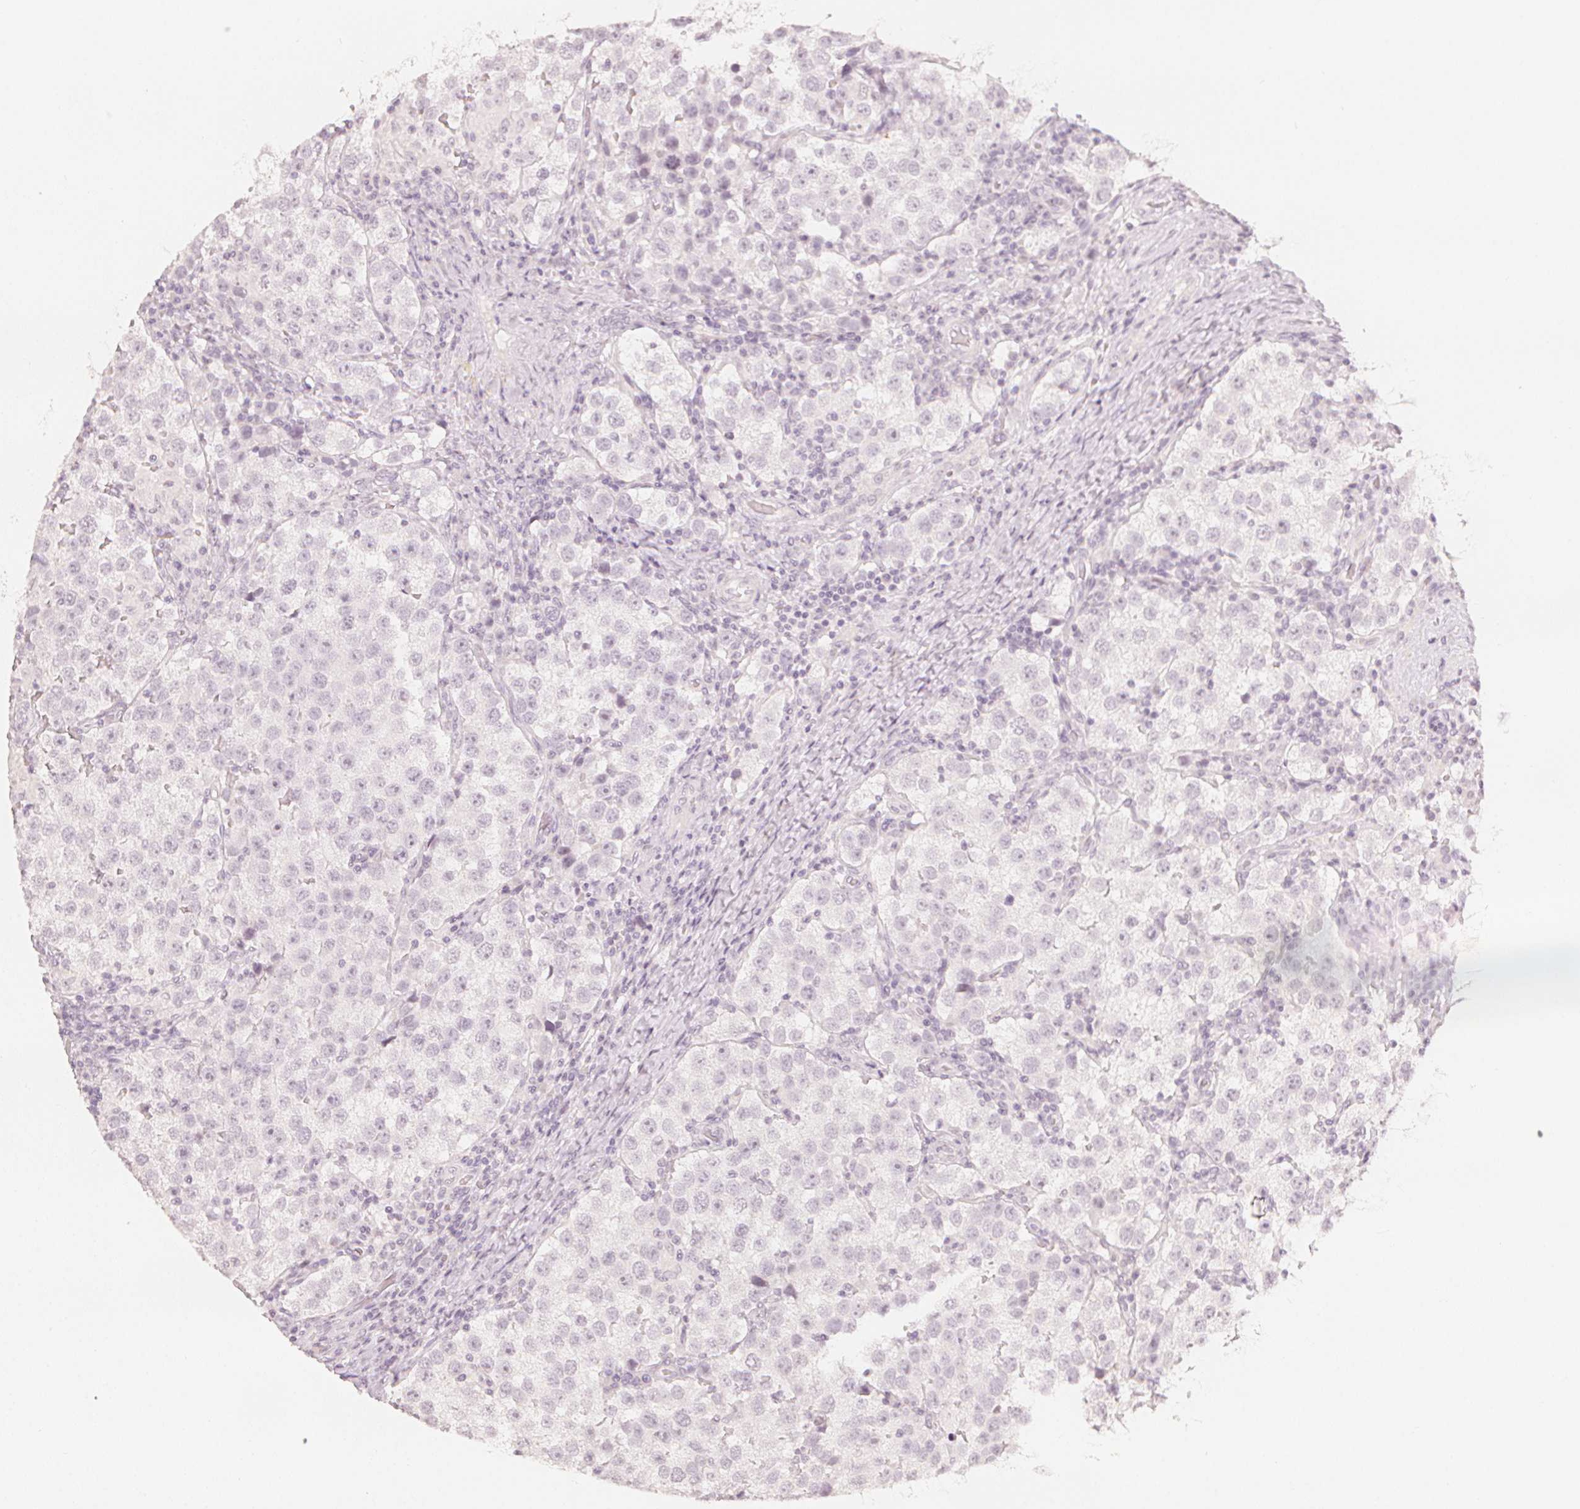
{"staining": {"intensity": "negative", "quantity": "none", "location": "none"}, "tissue": "testis cancer", "cell_type": "Tumor cells", "image_type": "cancer", "snomed": [{"axis": "morphology", "description": "Seminoma, NOS"}, {"axis": "topography", "description": "Testis"}], "caption": "Immunohistochemistry of seminoma (testis) shows no staining in tumor cells. (DAB immunohistochemistry with hematoxylin counter stain).", "gene": "CALB1", "patient": {"sex": "male", "age": 37}}